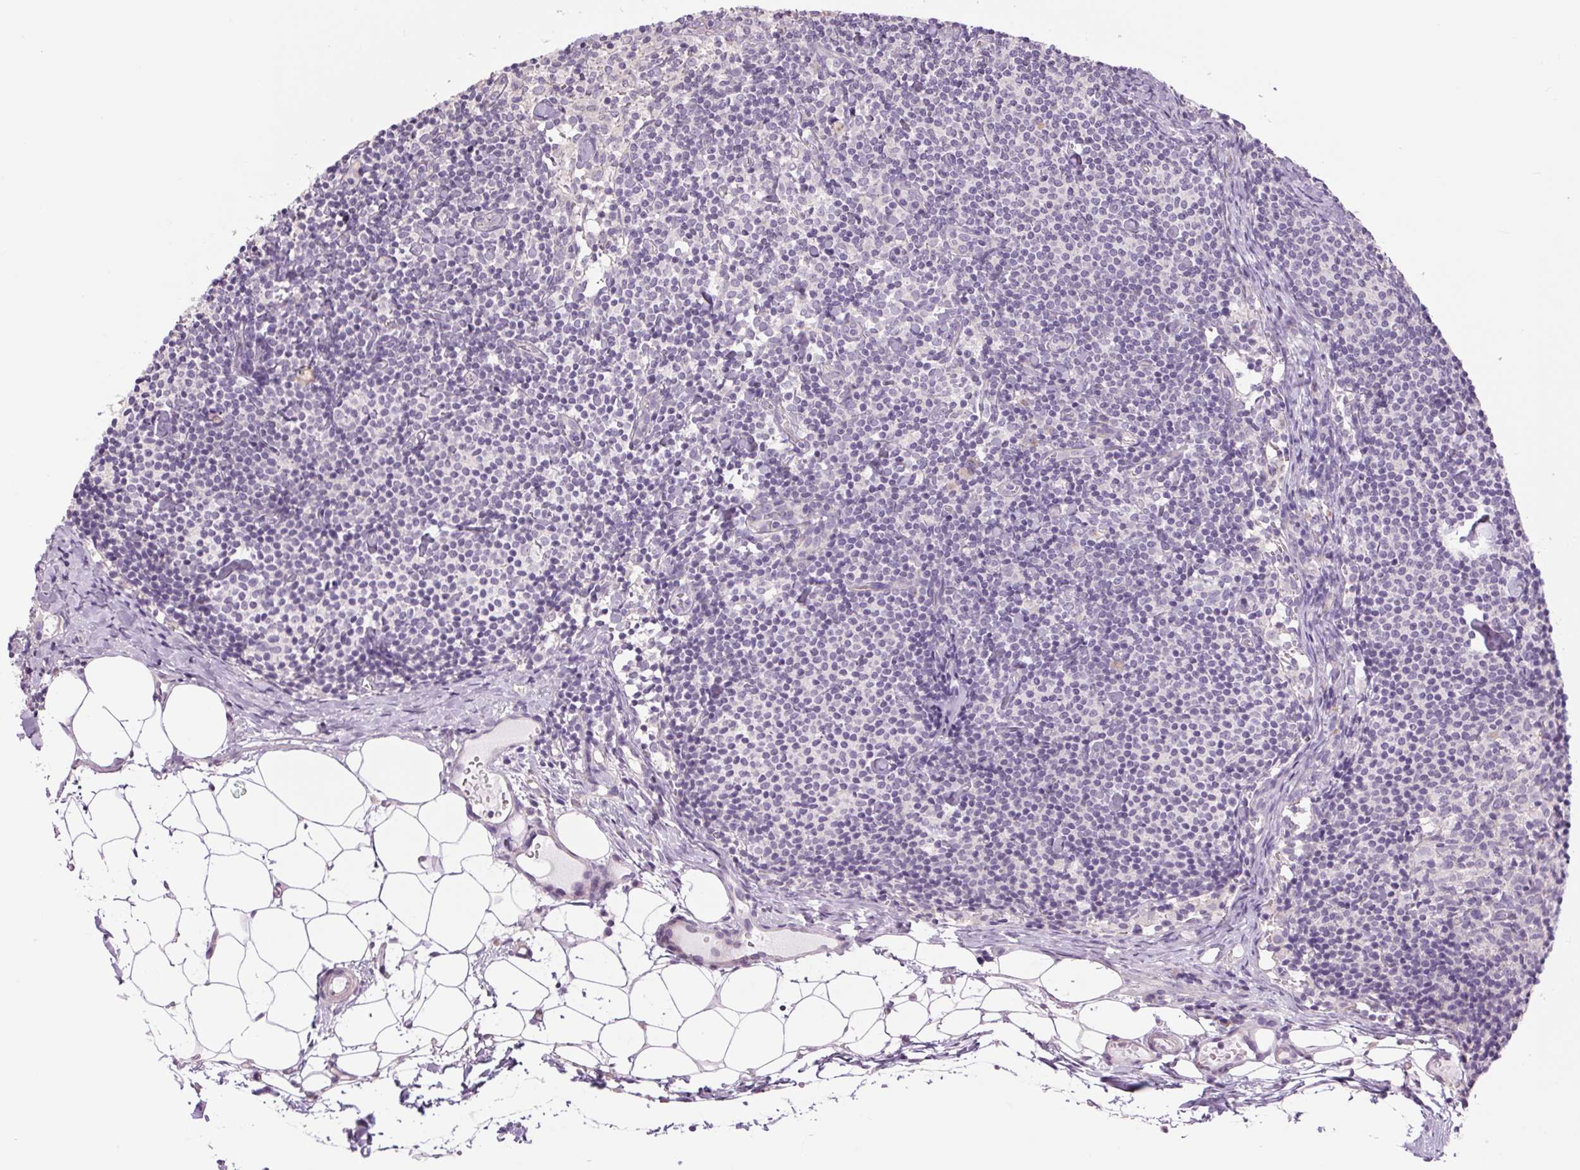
{"staining": {"intensity": "negative", "quantity": "none", "location": "none"}, "tissue": "lymph node", "cell_type": "Germinal center cells", "image_type": "normal", "snomed": [{"axis": "morphology", "description": "Normal tissue, NOS"}, {"axis": "topography", "description": "Lymph node"}], "caption": "This image is of benign lymph node stained with IHC to label a protein in brown with the nuclei are counter-stained blue. There is no staining in germinal center cells.", "gene": "CTNNA3", "patient": {"sex": "female", "age": 41}}